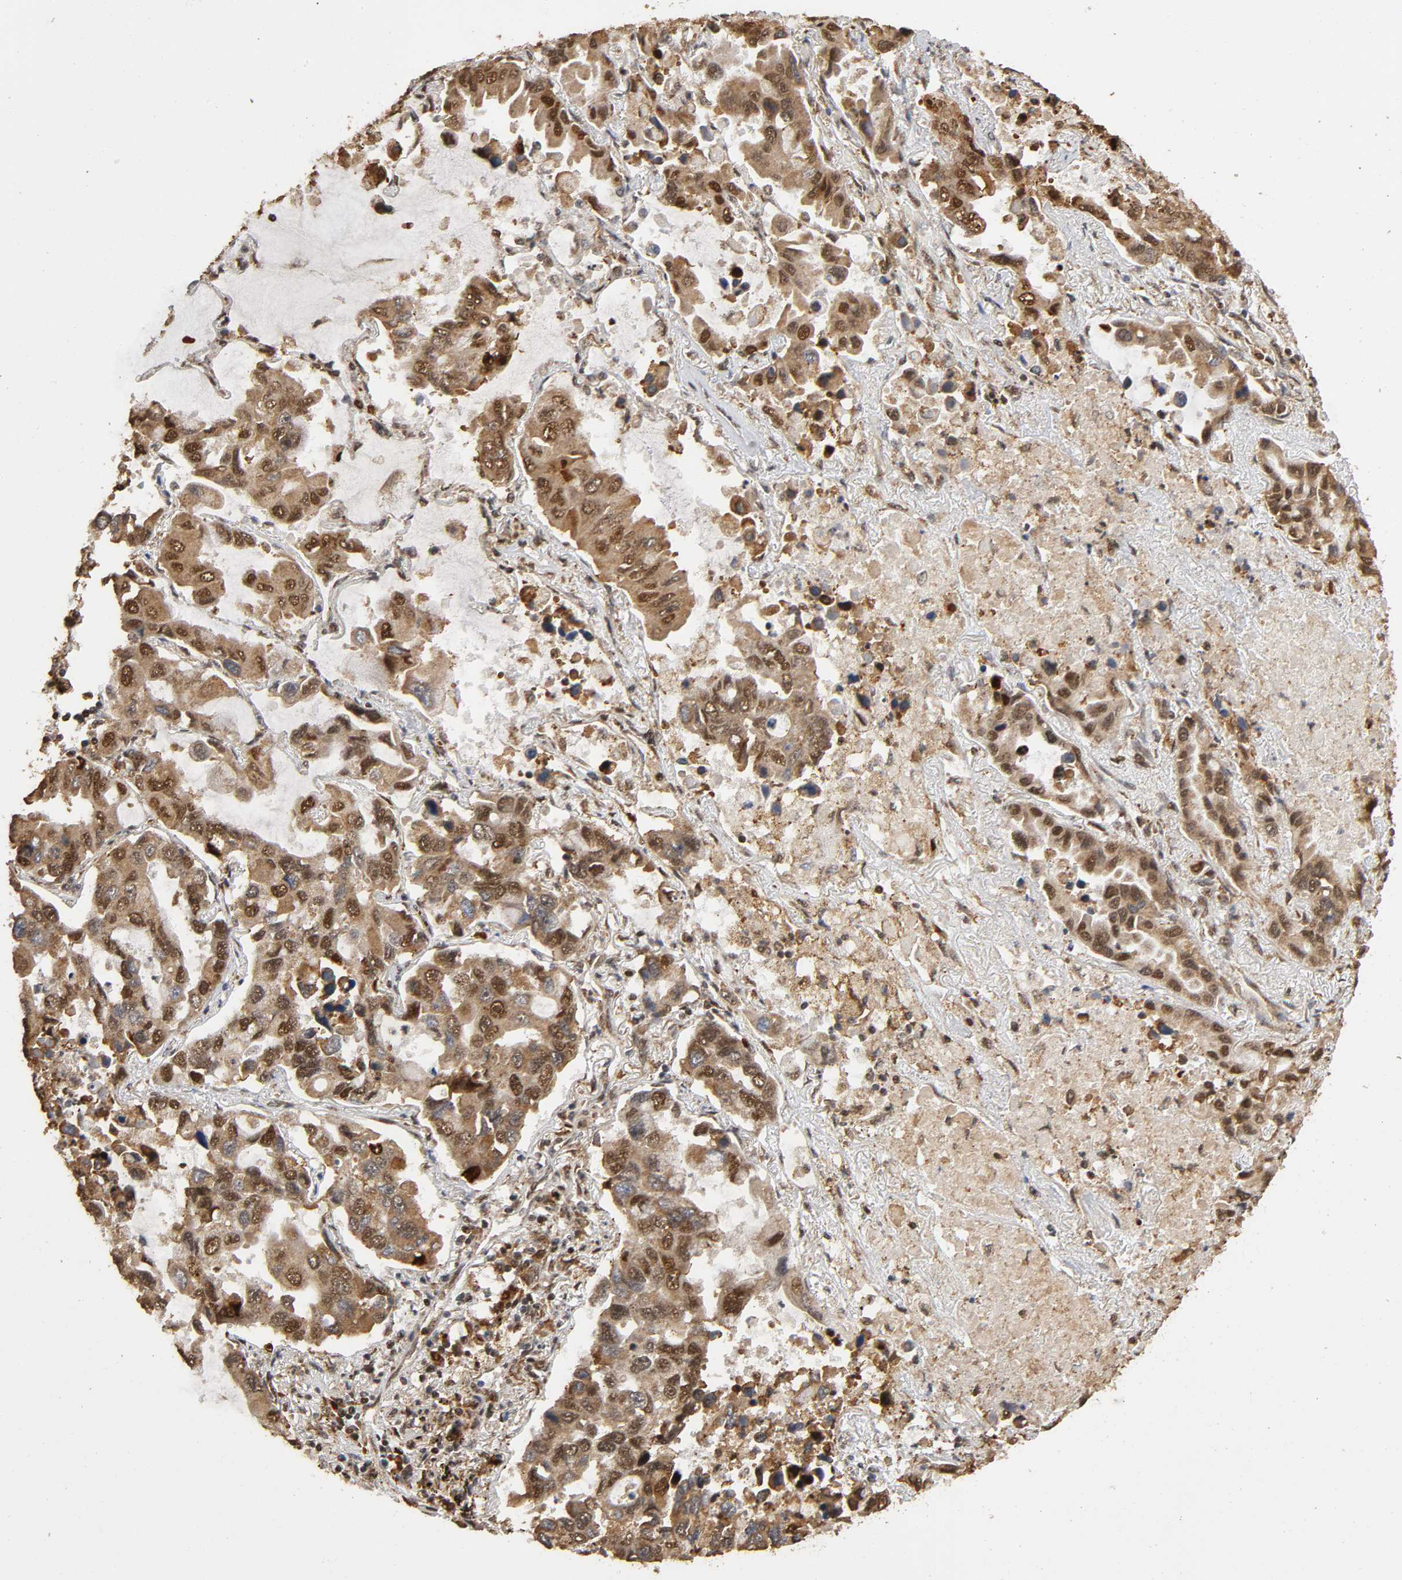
{"staining": {"intensity": "strong", "quantity": ">75%", "location": "cytoplasmic/membranous,nuclear"}, "tissue": "lung cancer", "cell_type": "Tumor cells", "image_type": "cancer", "snomed": [{"axis": "morphology", "description": "Adenocarcinoma, NOS"}, {"axis": "topography", "description": "Lung"}], "caption": "Tumor cells demonstrate high levels of strong cytoplasmic/membranous and nuclear positivity in approximately >75% of cells in human adenocarcinoma (lung).", "gene": "RNF122", "patient": {"sex": "male", "age": 64}}